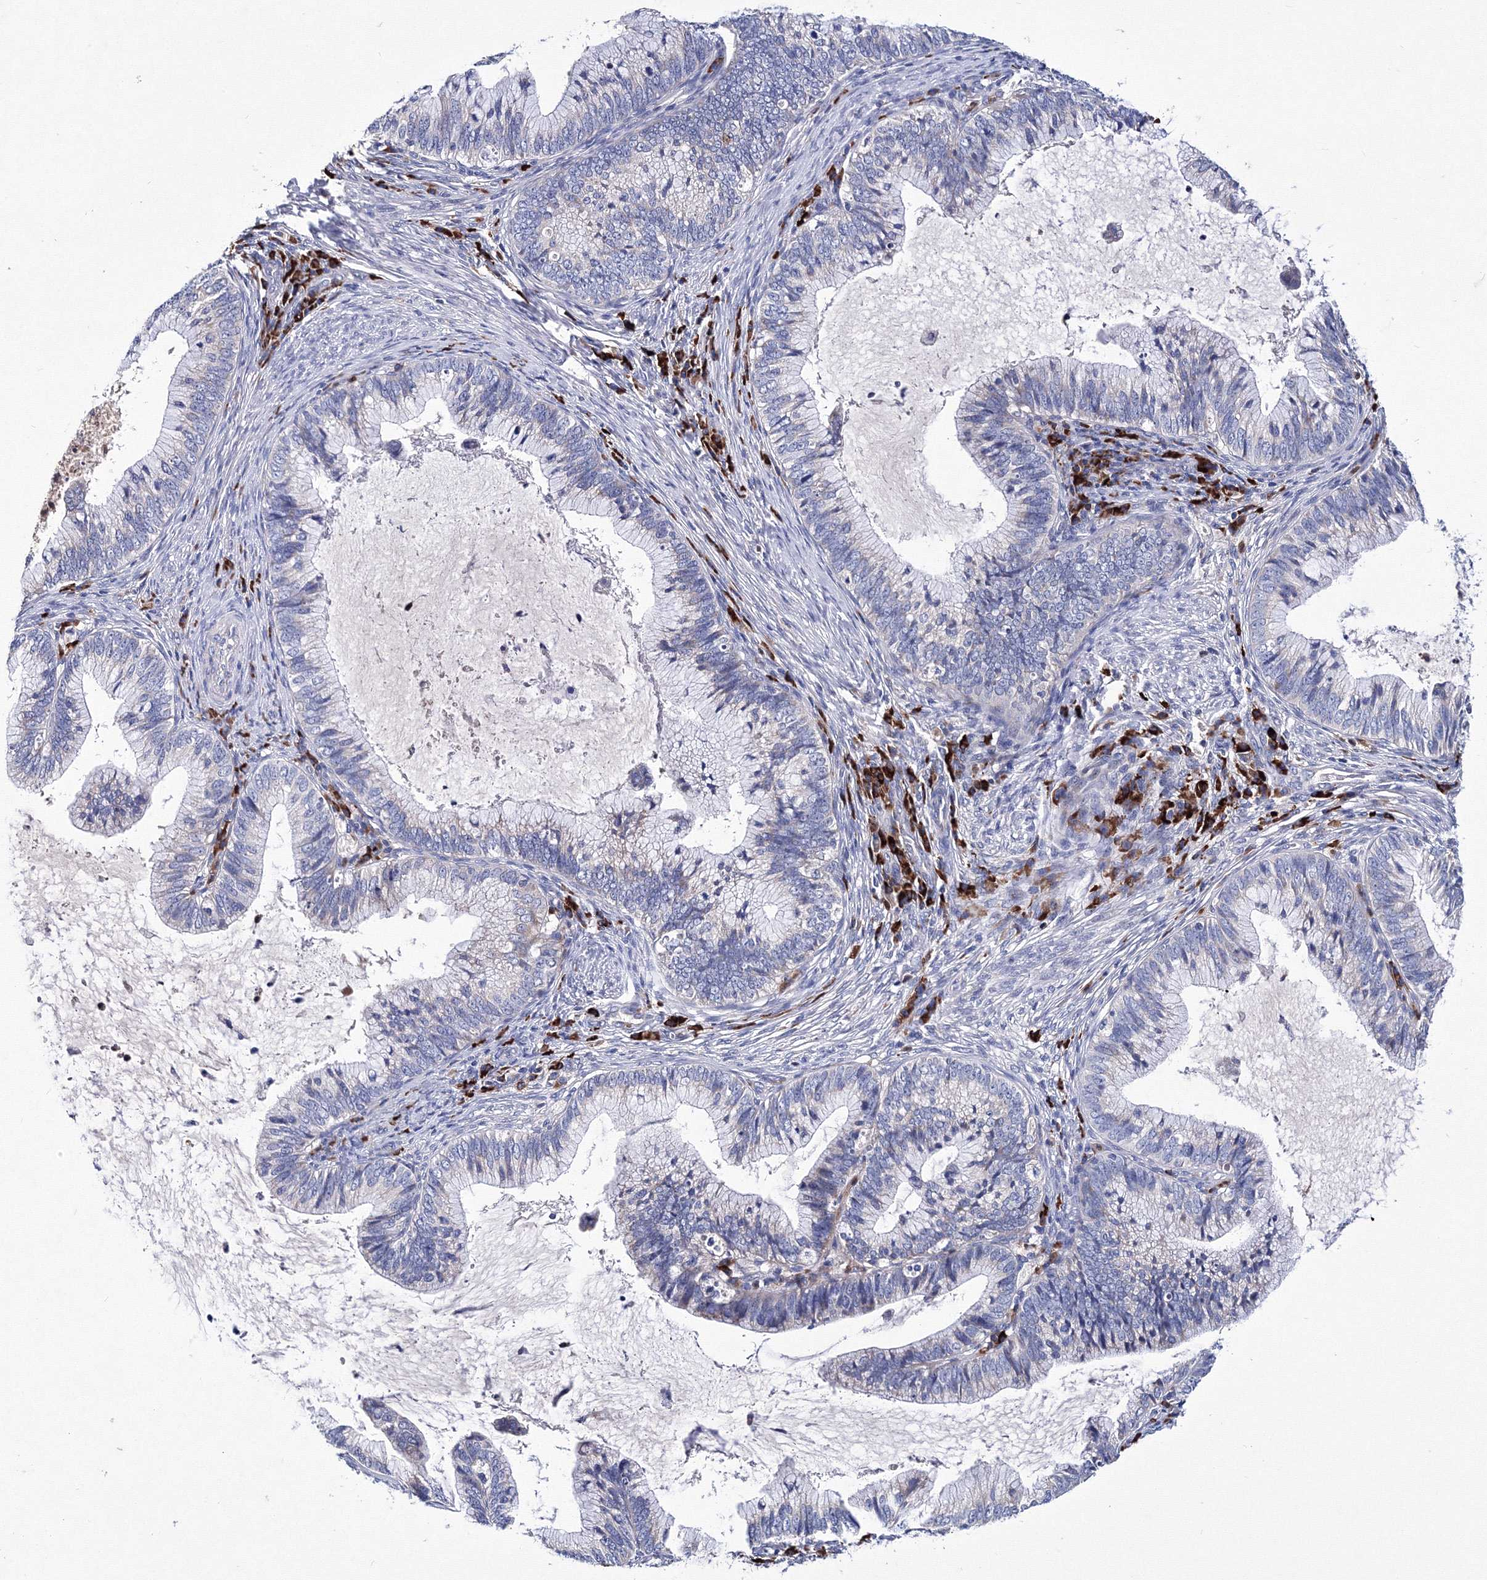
{"staining": {"intensity": "negative", "quantity": "none", "location": "none"}, "tissue": "cervical cancer", "cell_type": "Tumor cells", "image_type": "cancer", "snomed": [{"axis": "morphology", "description": "Adenocarcinoma, NOS"}, {"axis": "topography", "description": "Cervix"}], "caption": "Micrograph shows no protein expression in tumor cells of cervical adenocarcinoma tissue. (DAB (3,3'-diaminobenzidine) immunohistochemistry, high magnification).", "gene": "TRPM2", "patient": {"sex": "female", "age": 36}}